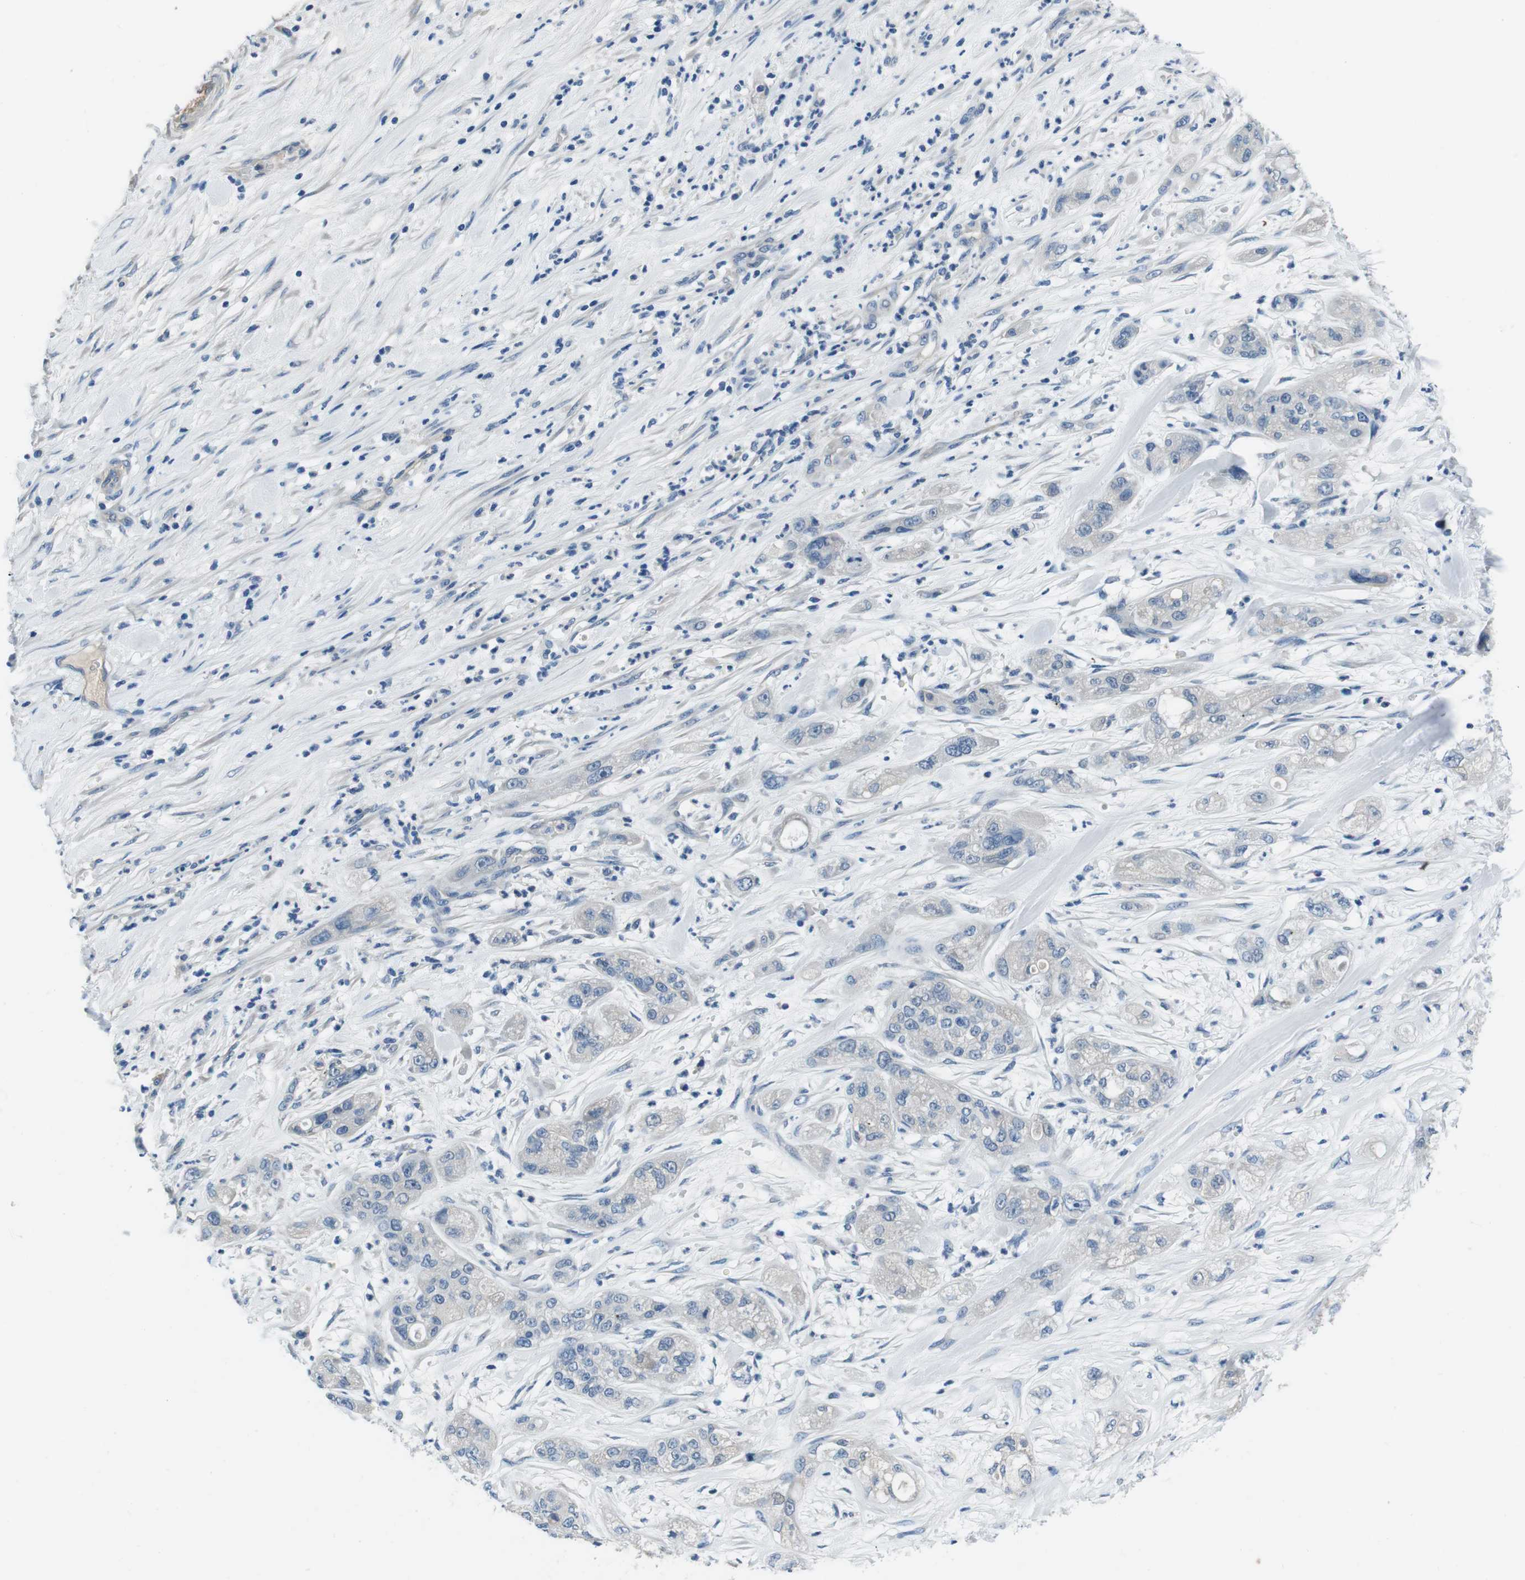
{"staining": {"intensity": "negative", "quantity": "none", "location": "none"}, "tissue": "pancreatic cancer", "cell_type": "Tumor cells", "image_type": "cancer", "snomed": [{"axis": "morphology", "description": "Adenocarcinoma, NOS"}, {"axis": "topography", "description": "Pancreas"}], "caption": "DAB (3,3'-diaminobenzidine) immunohistochemical staining of adenocarcinoma (pancreatic) displays no significant positivity in tumor cells.", "gene": "CASQ1", "patient": {"sex": "female", "age": 78}}